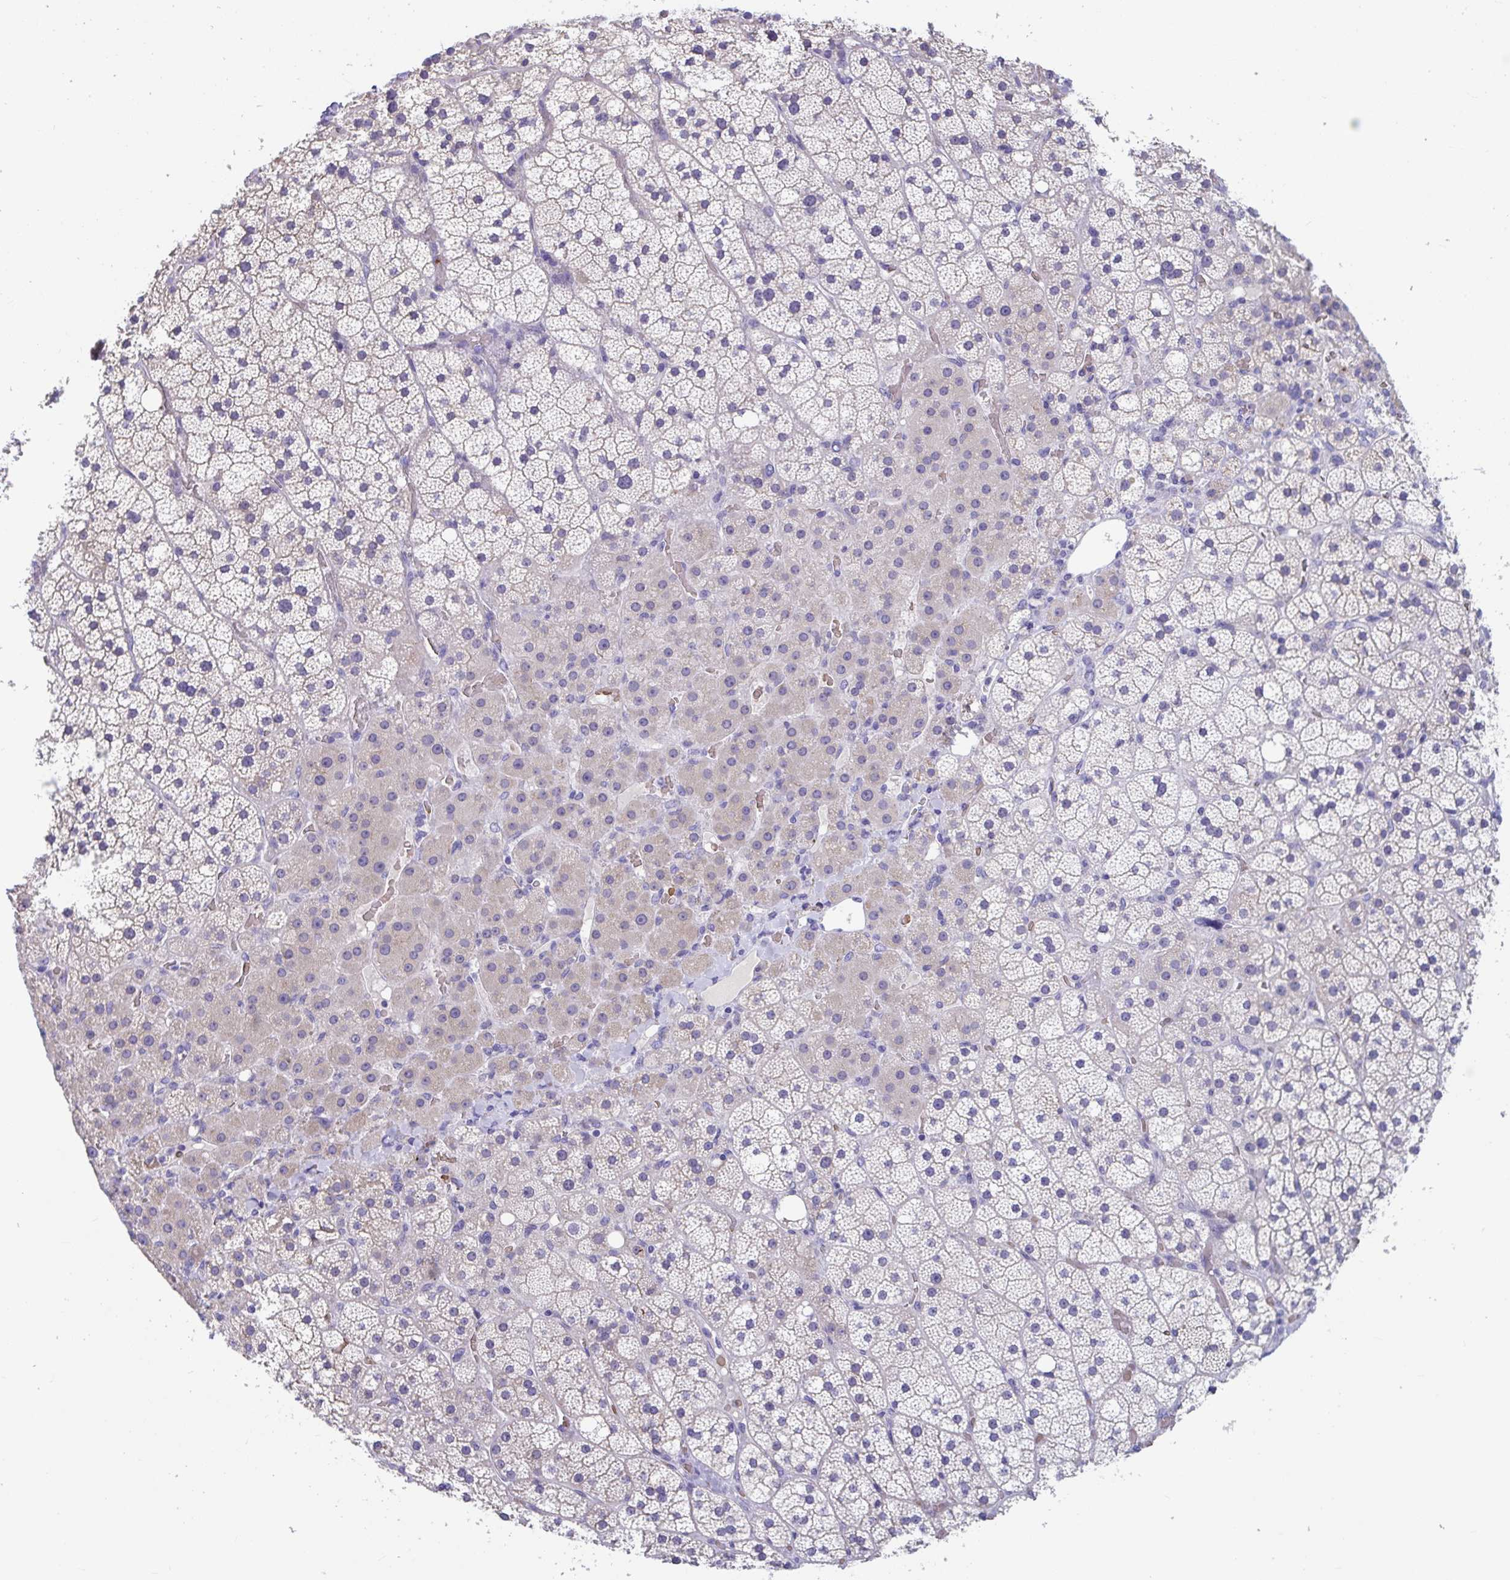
{"staining": {"intensity": "negative", "quantity": "none", "location": "none"}, "tissue": "adrenal gland", "cell_type": "Glandular cells", "image_type": "normal", "snomed": [{"axis": "morphology", "description": "Normal tissue, NOS"}, {"axis": "topography", "description": "Adrenal gland"}], "caption": "Protein analysis of benign adrenal gland shows no significant staining in glandular cells. (Brightfield microscopy of DAB (3,3'-diaminobenzidine) immunohistochemistry at high magnification).", "gene": "TTC30A", "patient": {"sex": "male", "age": 53}}